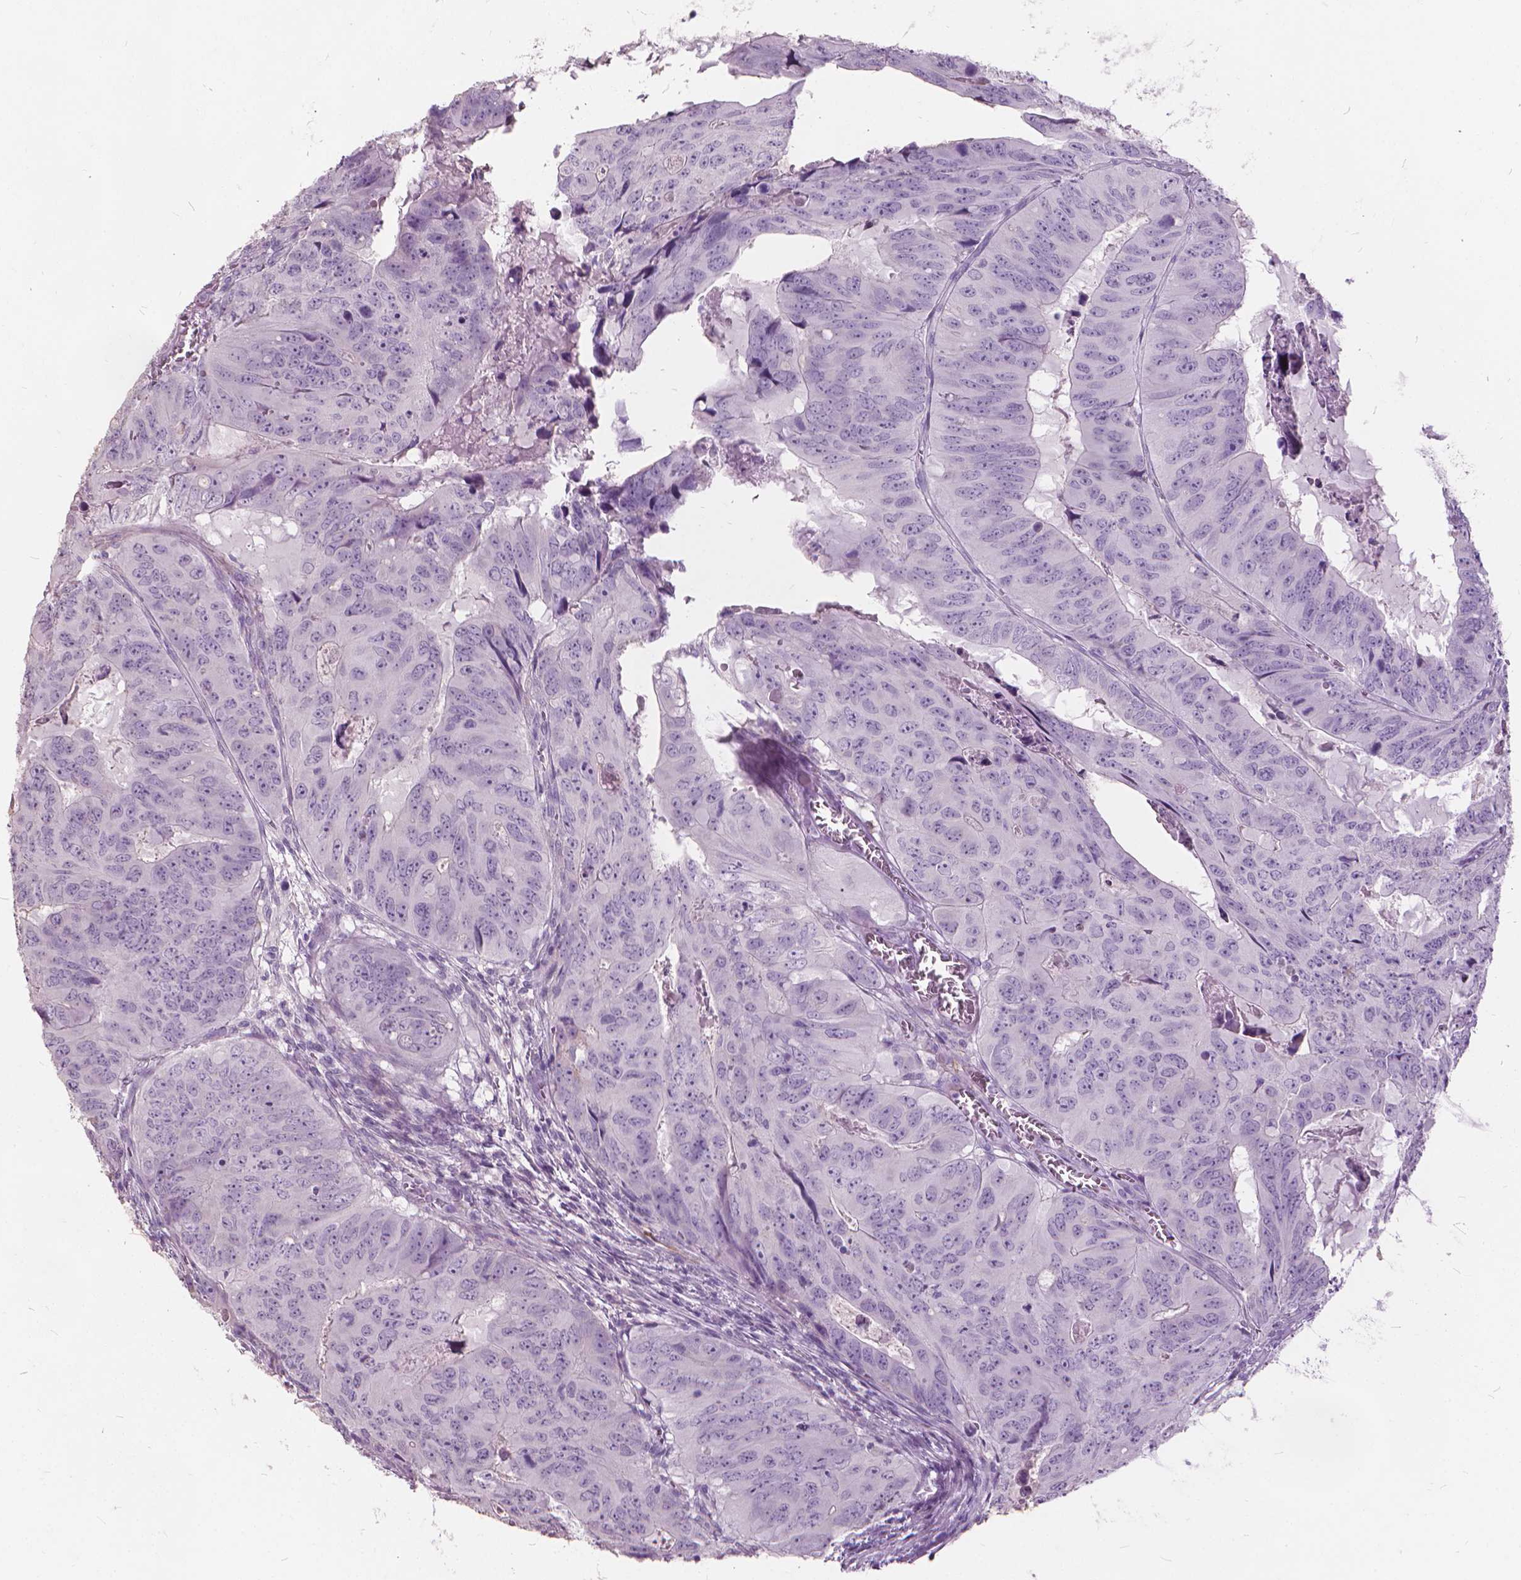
{"staining": {"intensity": "negative", "quantity": "none", "location": "none"}, "tissue": "colorectal cancer", "cell_type": "Tumor cells", "image_type": "cancer", "snomed": [{"axis": "morphology", "description": "Adenocarcinoma, NOS"}, {"axis": "topography", "description": "Colon"}], "caption": "Immunohistochemical staining of human colorectal cancer shows no significant positivity in tumor cells.", "gene": "DNM1", "patient": {"sex": "male", "age": 79}}